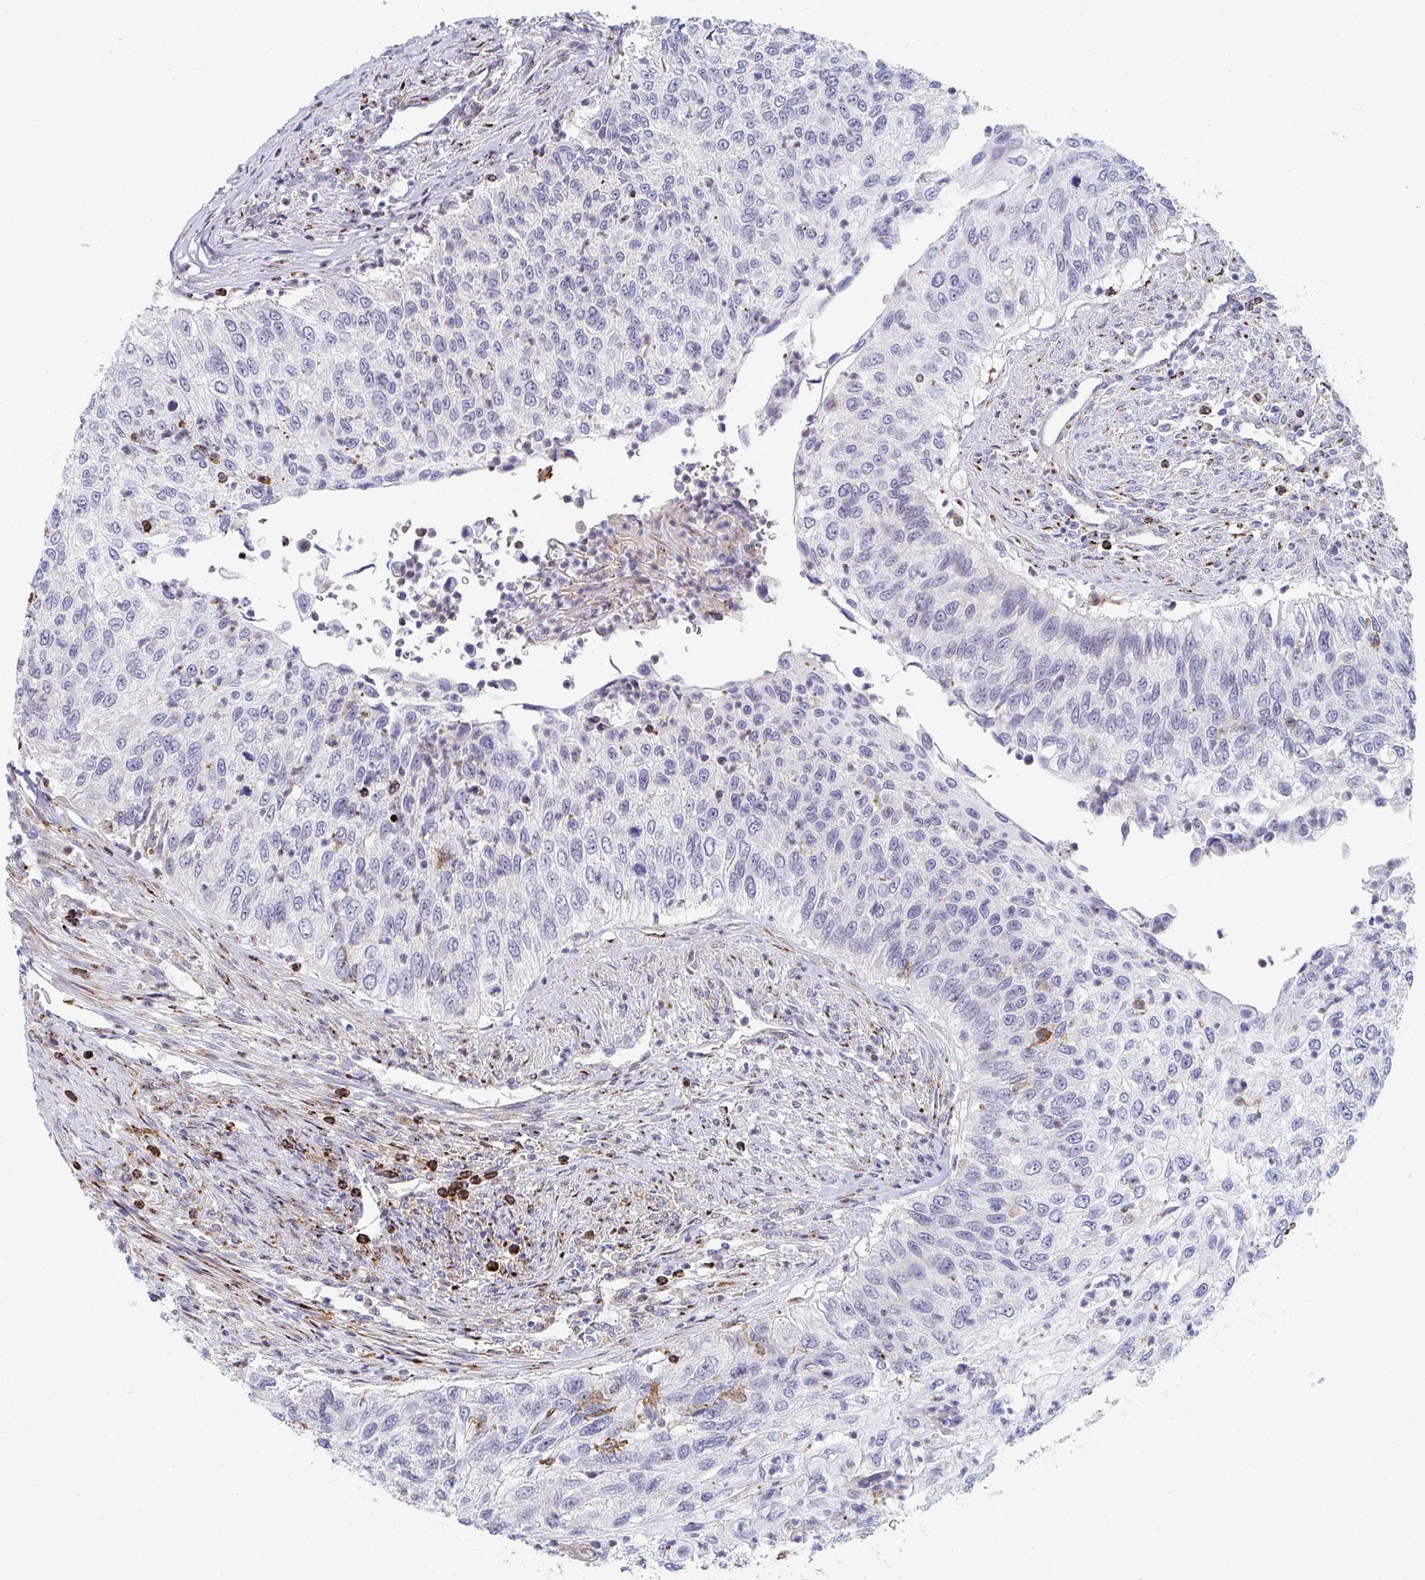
{"staining": {"intensity": "negative", "quantity": "none", "location": "none"}, "tissue": "urothelial cancer", "cell_type": "Tumor cells", "image_type": "cancer", "snomed": [{"axis": "morphology", "description": "Urothelial carcinoma, High grade"}, {"axis": "topography", "description": "Urinary bladder"}], "caption": "This is an immunohistochemistry (IHC) image of human urothelial carcinoma (high-grade). There is no staining in tumor cells.", "gene": "PSMG1", "patient": {"sex": "female", "age": 60}}